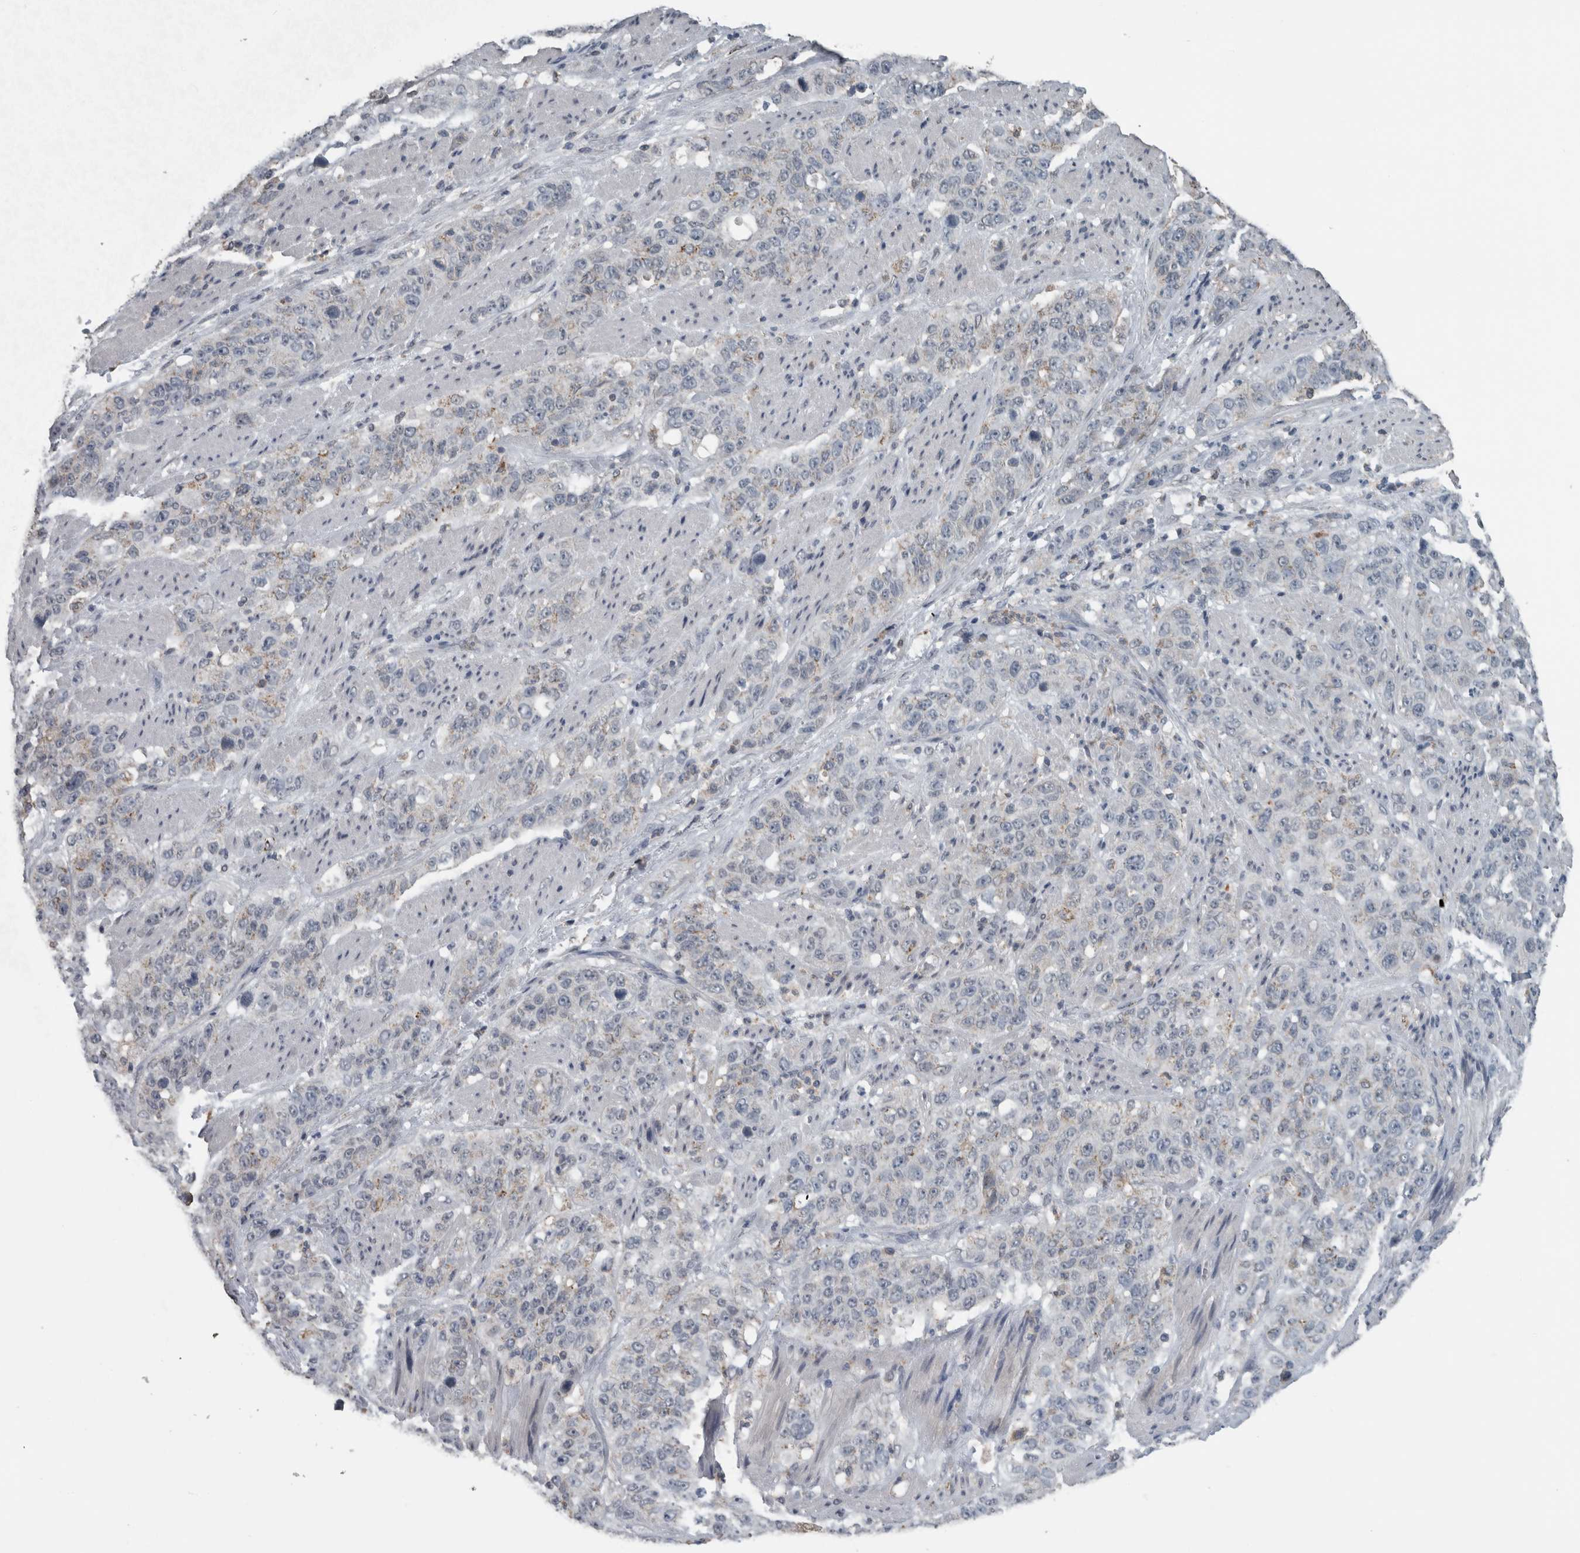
{"staining": {"intensity": "negative", "quantity": "none", "location": "none"}, "tissue": "stomach cancer", "cell_type": "Tumor cells", "image_type": "cancer", "snomed": [{"axis": "morphology", "description": "Adenocarcinoma, NOS"}, {"axis": "topography", "description": "Stomach"}], "caption": "Stomach cancer stained for a protein using immunohistochemistry (IHC) demonstrates no expression tumor cells.", "gene": "ACSF2", "patient": {"sex": "male", "age": 48}}